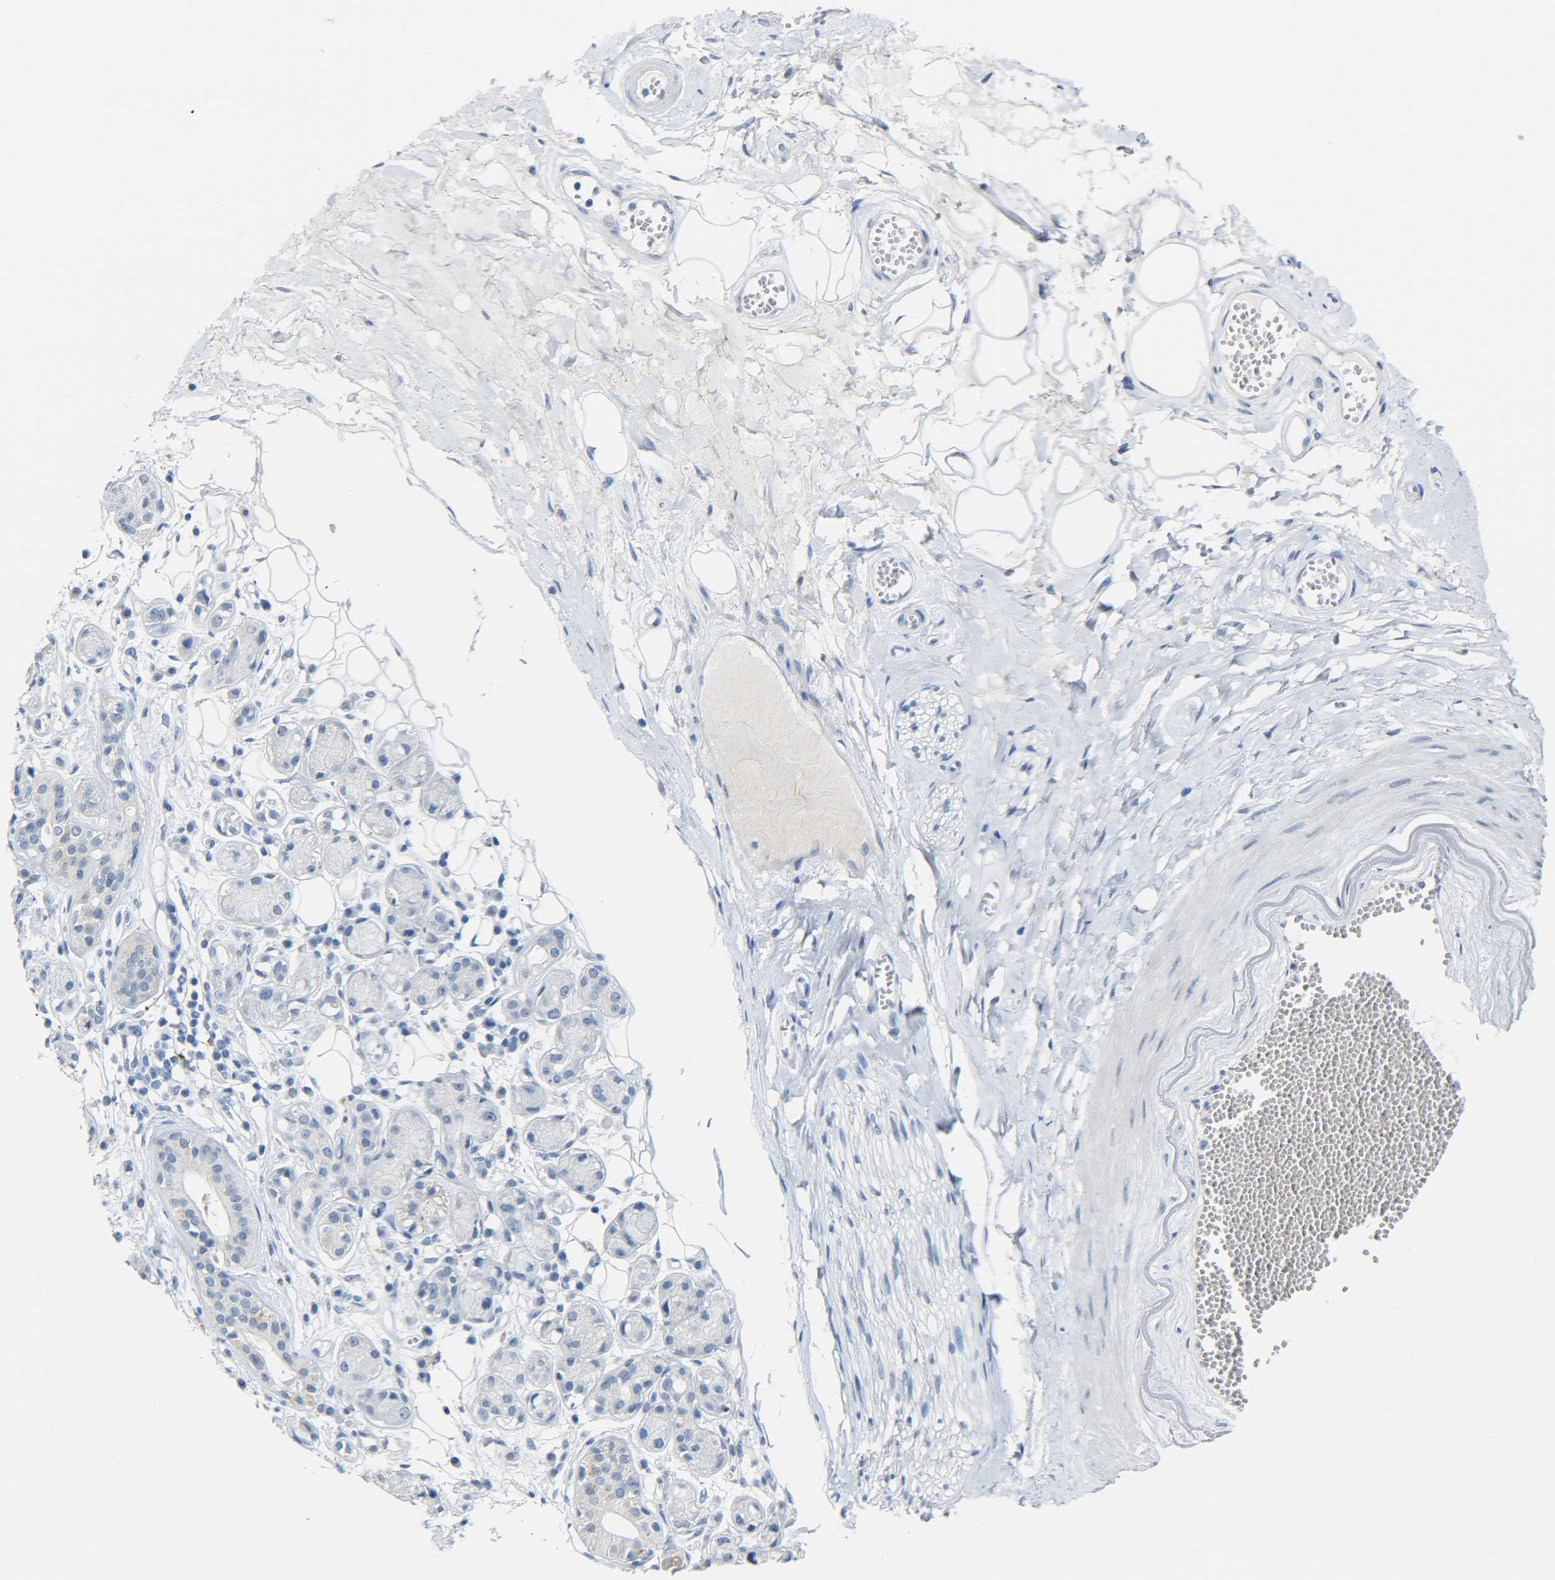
{"staining": {"intensity": "negative", "quantity": "none", "location": "none"}, "tissue": "adipose tissue", "cell_type": "Adipocytes", "image_type": "normal", "snomed": [{"axis": "morphology", "description": "Normal tissue, NOS"}, {"axis": "morphology", "description": "Inflammation, NOS"}, {"axis": "topography", "description": "Salivary gland"}, {"axis": "topography", "description": "Peripheral nerve tissue"}], "caption": "Micrograph shows no protein staining in adipocytes of benign adipose tissue.", "gene": "C15orf48", "patient": {"sex": "female", "age": 75}}